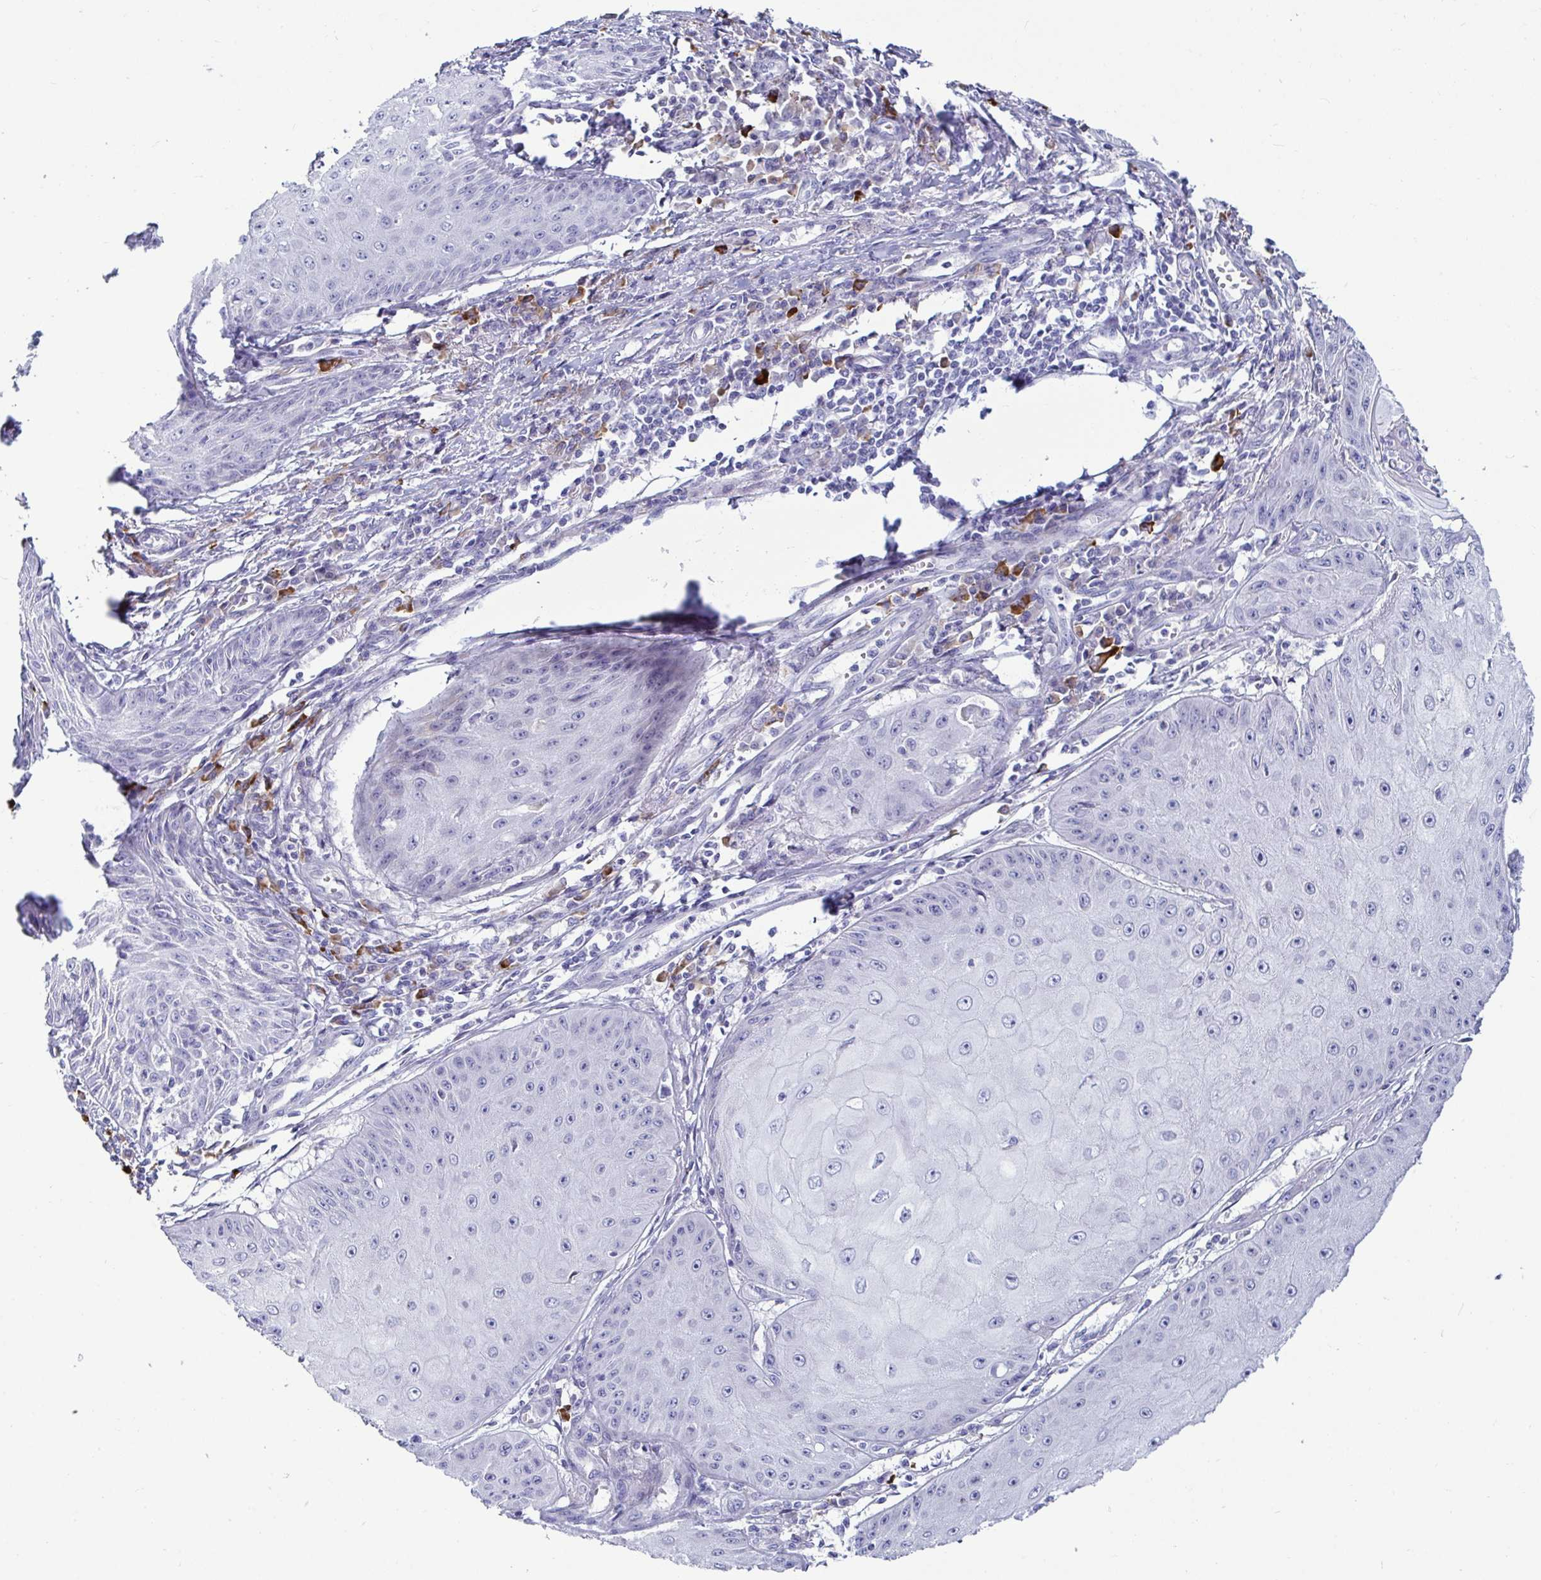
{"staining": {"intensity": "negative", "quantity": "none", "location": "none"}, "tissue": "skin cancer", "cell_type": "Tumor cells", "image_type": "cancer", "snomed": [{"axis": "morphology", "description": "Squamous cell carcinoma, NOS"}, {"axis": "topography", "description": "Skin"}], "caption": "Immunohistochemical staining of skin cancer demonstrates no significant staining in tumor cells.", "gene": "TFPI2", "patient": {"sex": "male", "age": 70}}